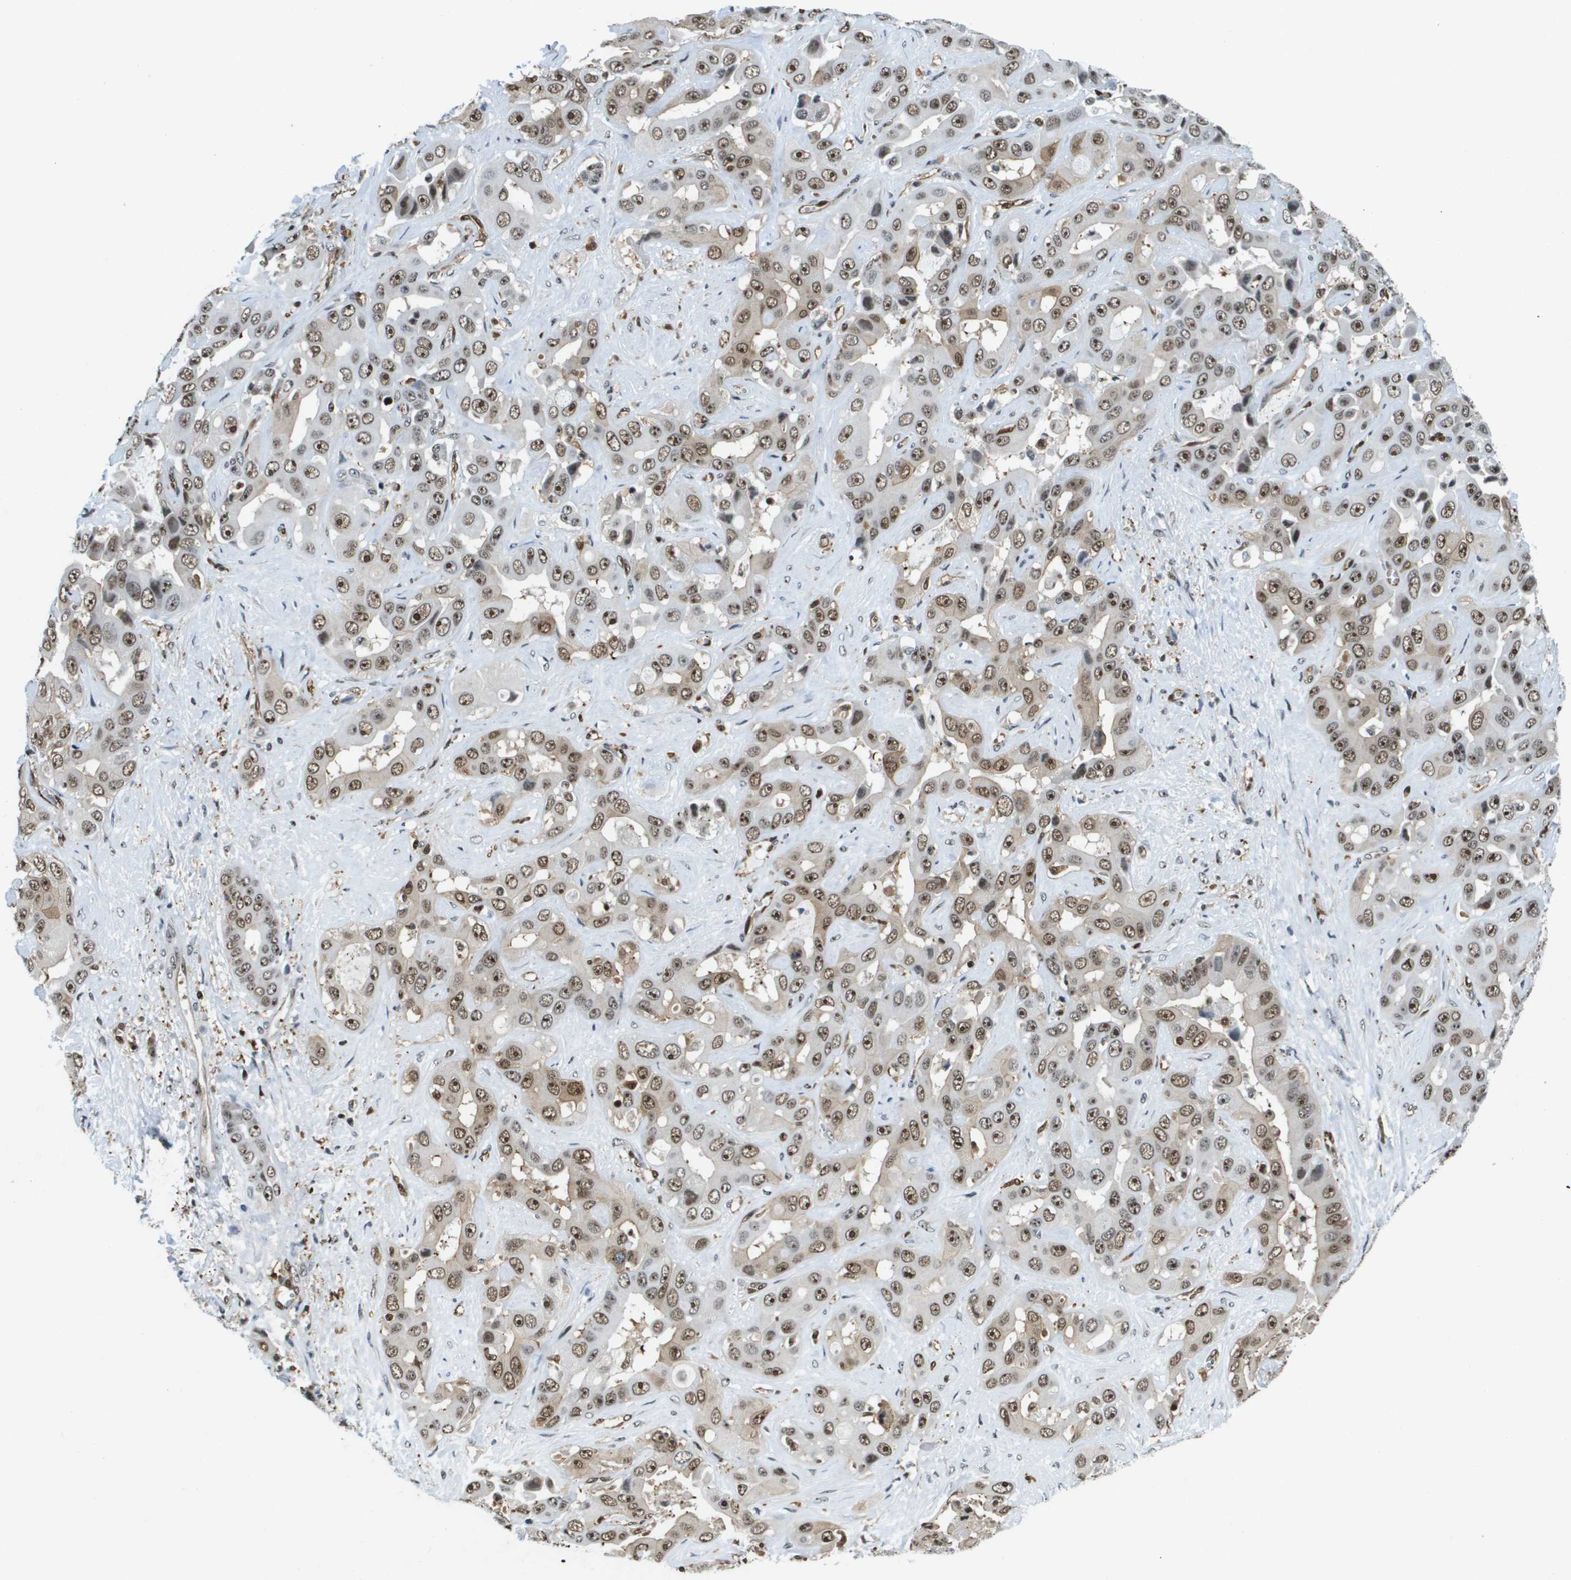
{"staining": {"intensity": "moderate", "quantity": ">75%", "location": "nuclear"}, "tissue": "liver cancer", "cell_type": "Tumor cells", "image_type": "cancer", "snomed": [{"axis": "morphology", "description": "Cholangiocarcinoma"}, {"axis": "topography", "description": "Liver"}], "caption": "Moderate nuclear expression for a protein is appreciated in about >75% of tumor cells of cholangiocarcinoma (liver) using IHC.", "gene": "EP400", "patient": {"sex": "female", "age": 52}}